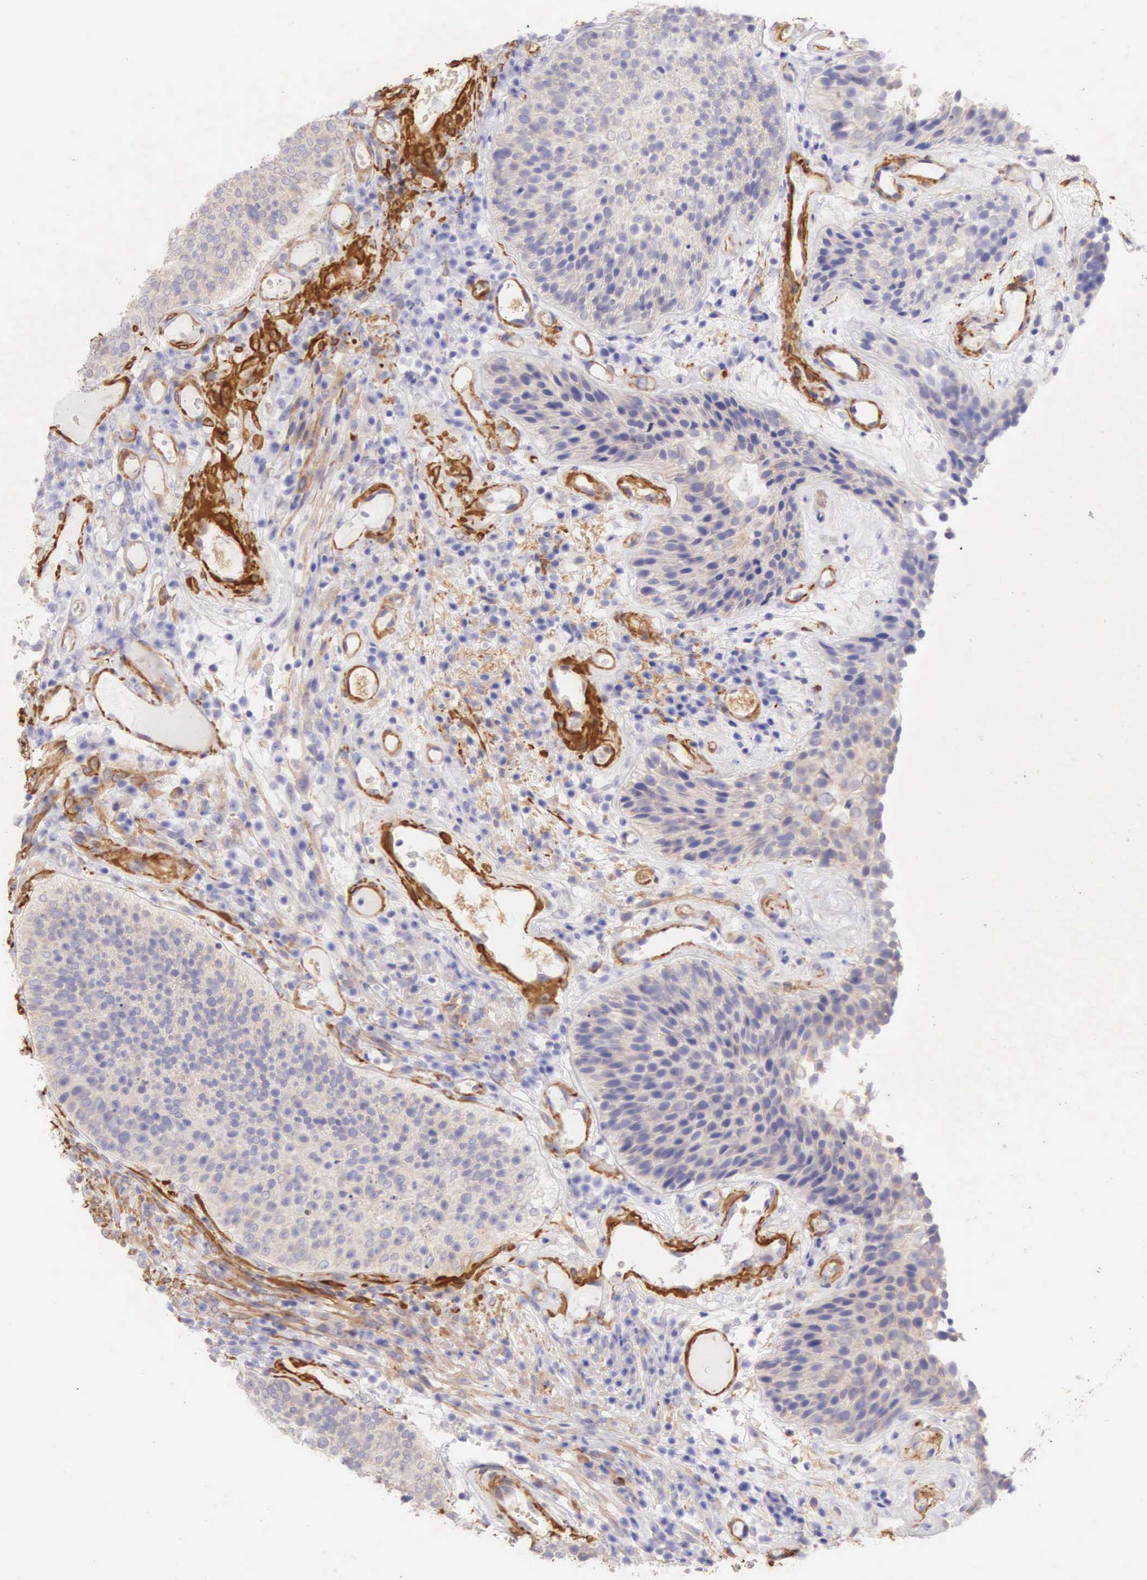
{"staining": {"intensity": "weak", "quantity": "<25%", "location": "cytoplasmic/membranous"}, "tissue": "urothelial cancer", "cell_type": "Tumor cells", "image_type": "cancer", "snomed": [{"axis": "morphology", "description": "Urothelial carcinoma, Low grade"}, {"axis": "topography", "description": "Urinary bladder"}], "caption": "A histopathology image of low-grade urothelial carcinoma stained for a protein reveals no brown staining in tumor cells.", "gene": "CNN1", "patient": {"sex": "male", "age": 85}}